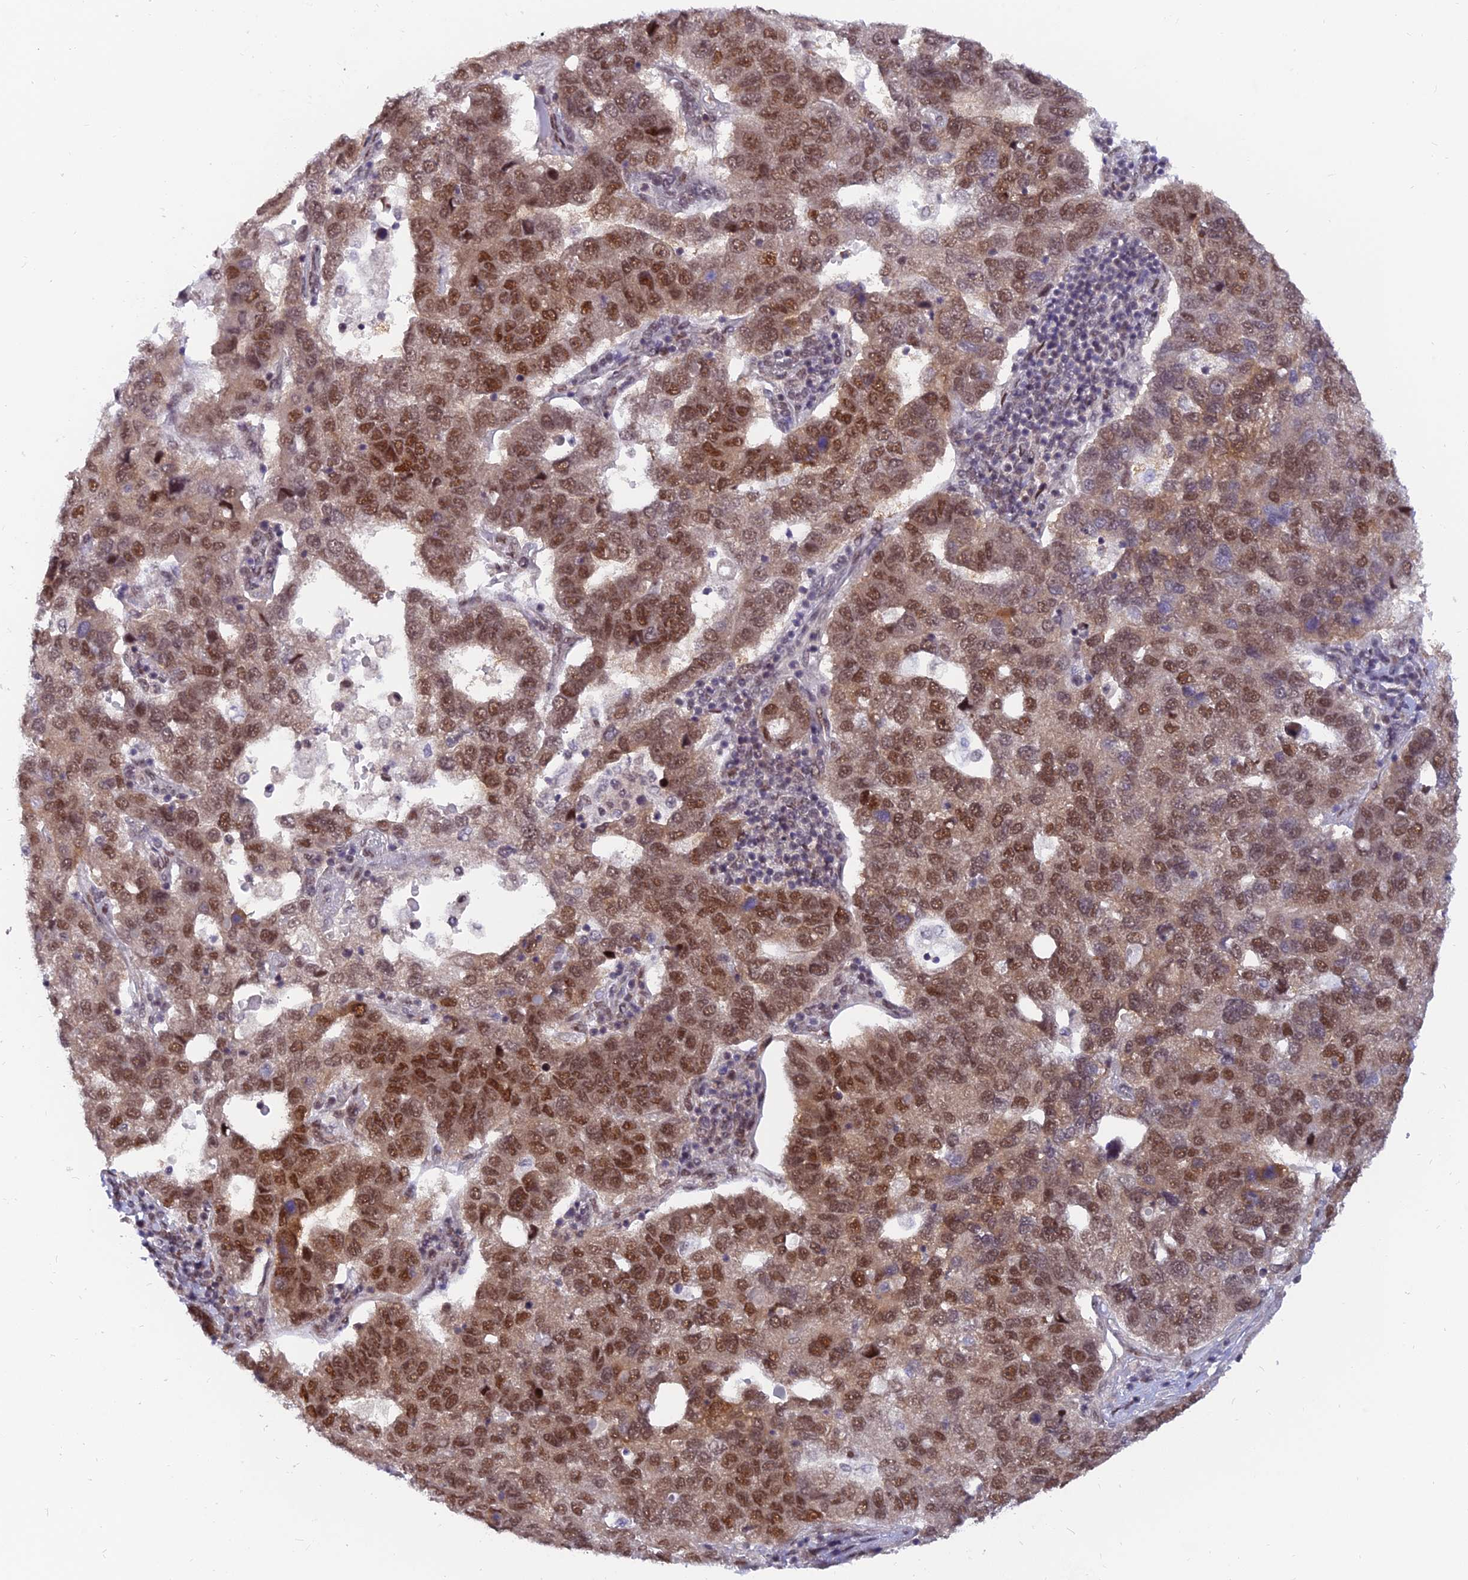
{"staining": {"intensity": "moderate", "quantity": ">75%", "location": "nuclear"}, "tissue": "pancreatic cancer", "cell_type": "Tumor cells", "image_type": "cancer", "snomed": [{"axis": "morphology", "description": "Adenocarcinoma, NOS"}, {"axis": "topography", "description": "Pancreas"}], "caption": "Protein expression analysis of pancreatic adenocarcinoma displays moderate nuclear staining in approximately >75% of tumor cells.", "gene": "DPY30", "patient": {"sex": "female", "age": 61}}